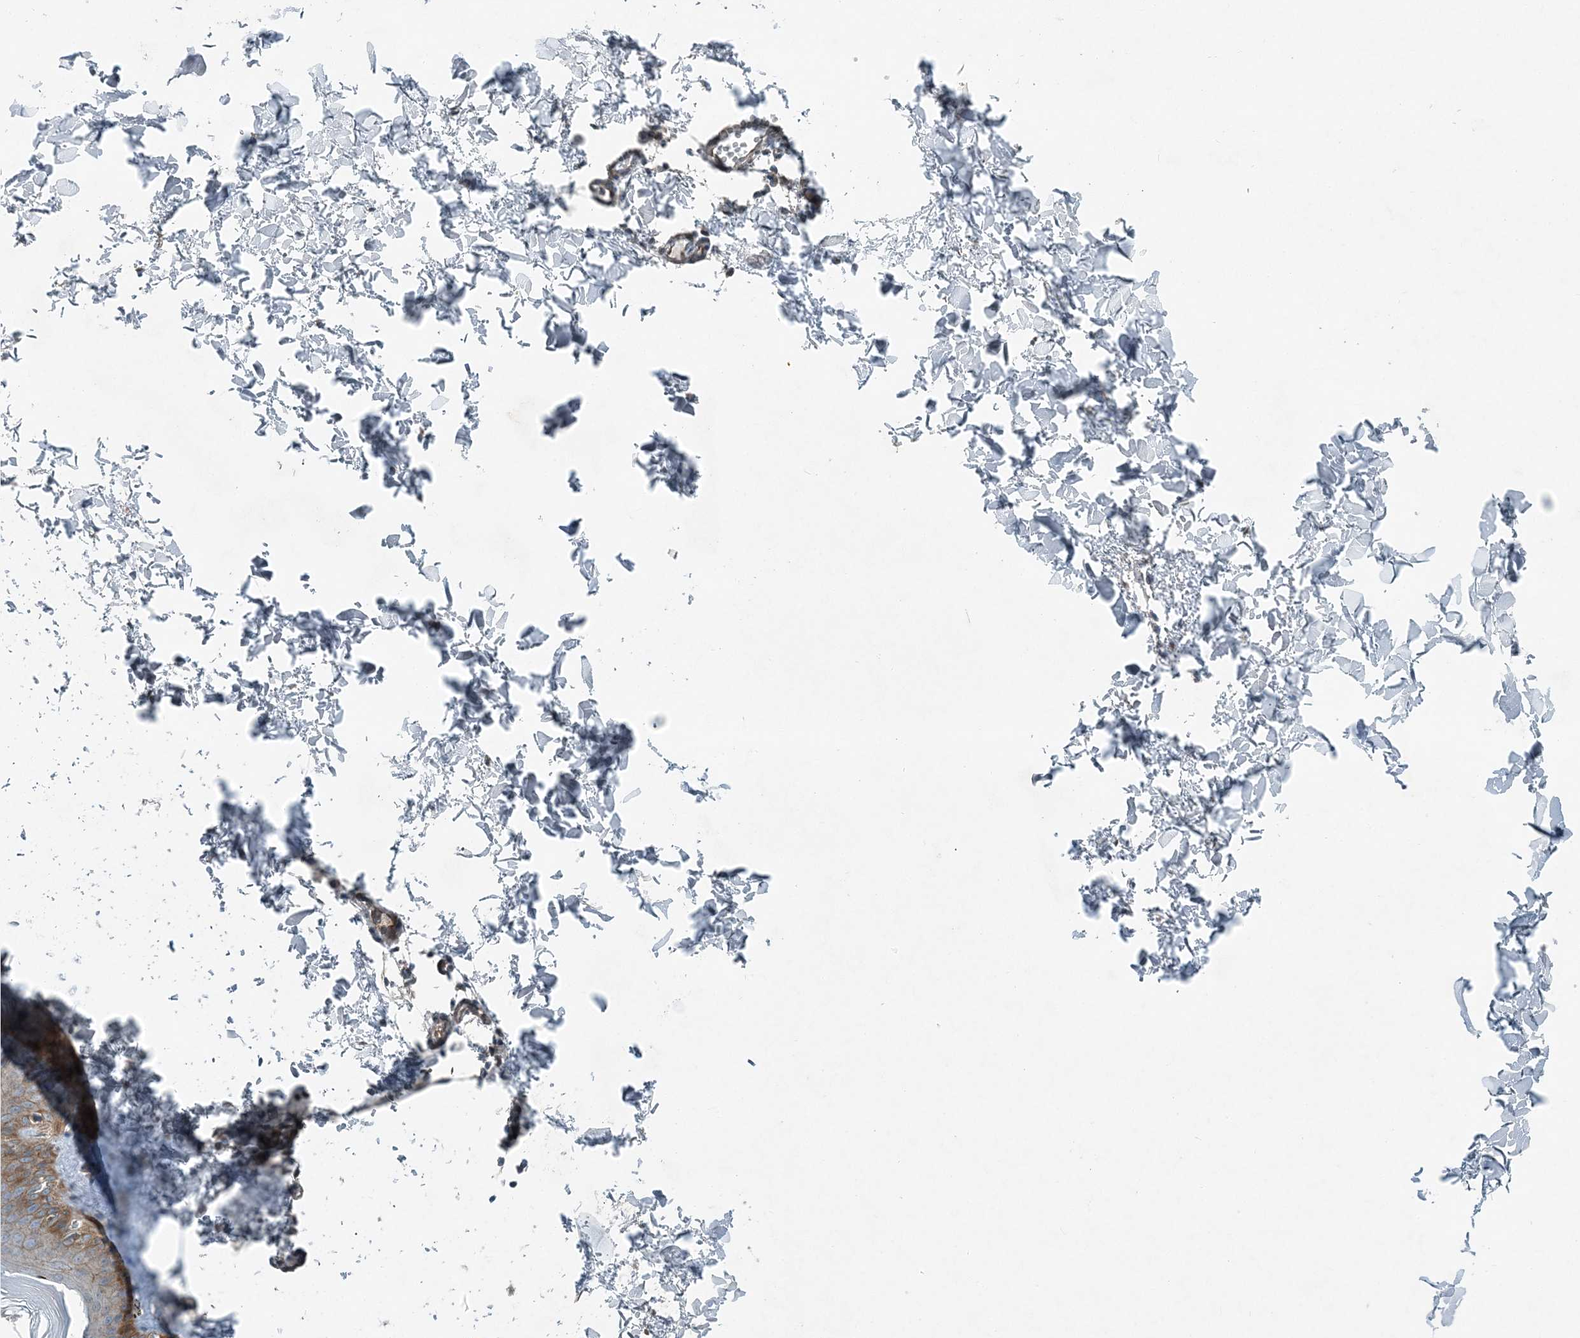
{"staining": {"intensity": "moderate", "quantity": "25%-75%", "location": "cytoplasmic/membranous"}, "tissue": "skin", "cell_type": "Keratinocytes", "image_type": "normal", "snomed": [{"axis": "morphology", "description": "Normal tissue, NOS"}, {"axis": "topography", "description": "Skin"}], "caption": "A photomicrograph of skin stained for a protein reveals moderate cytoplasmic/membranous brown staining in keratinocytes. (brown staining indicates protein expression, while blue staining denotes nuclei).", "gene": "GCC2", "patient": {"sex": "female", "age": 27}}